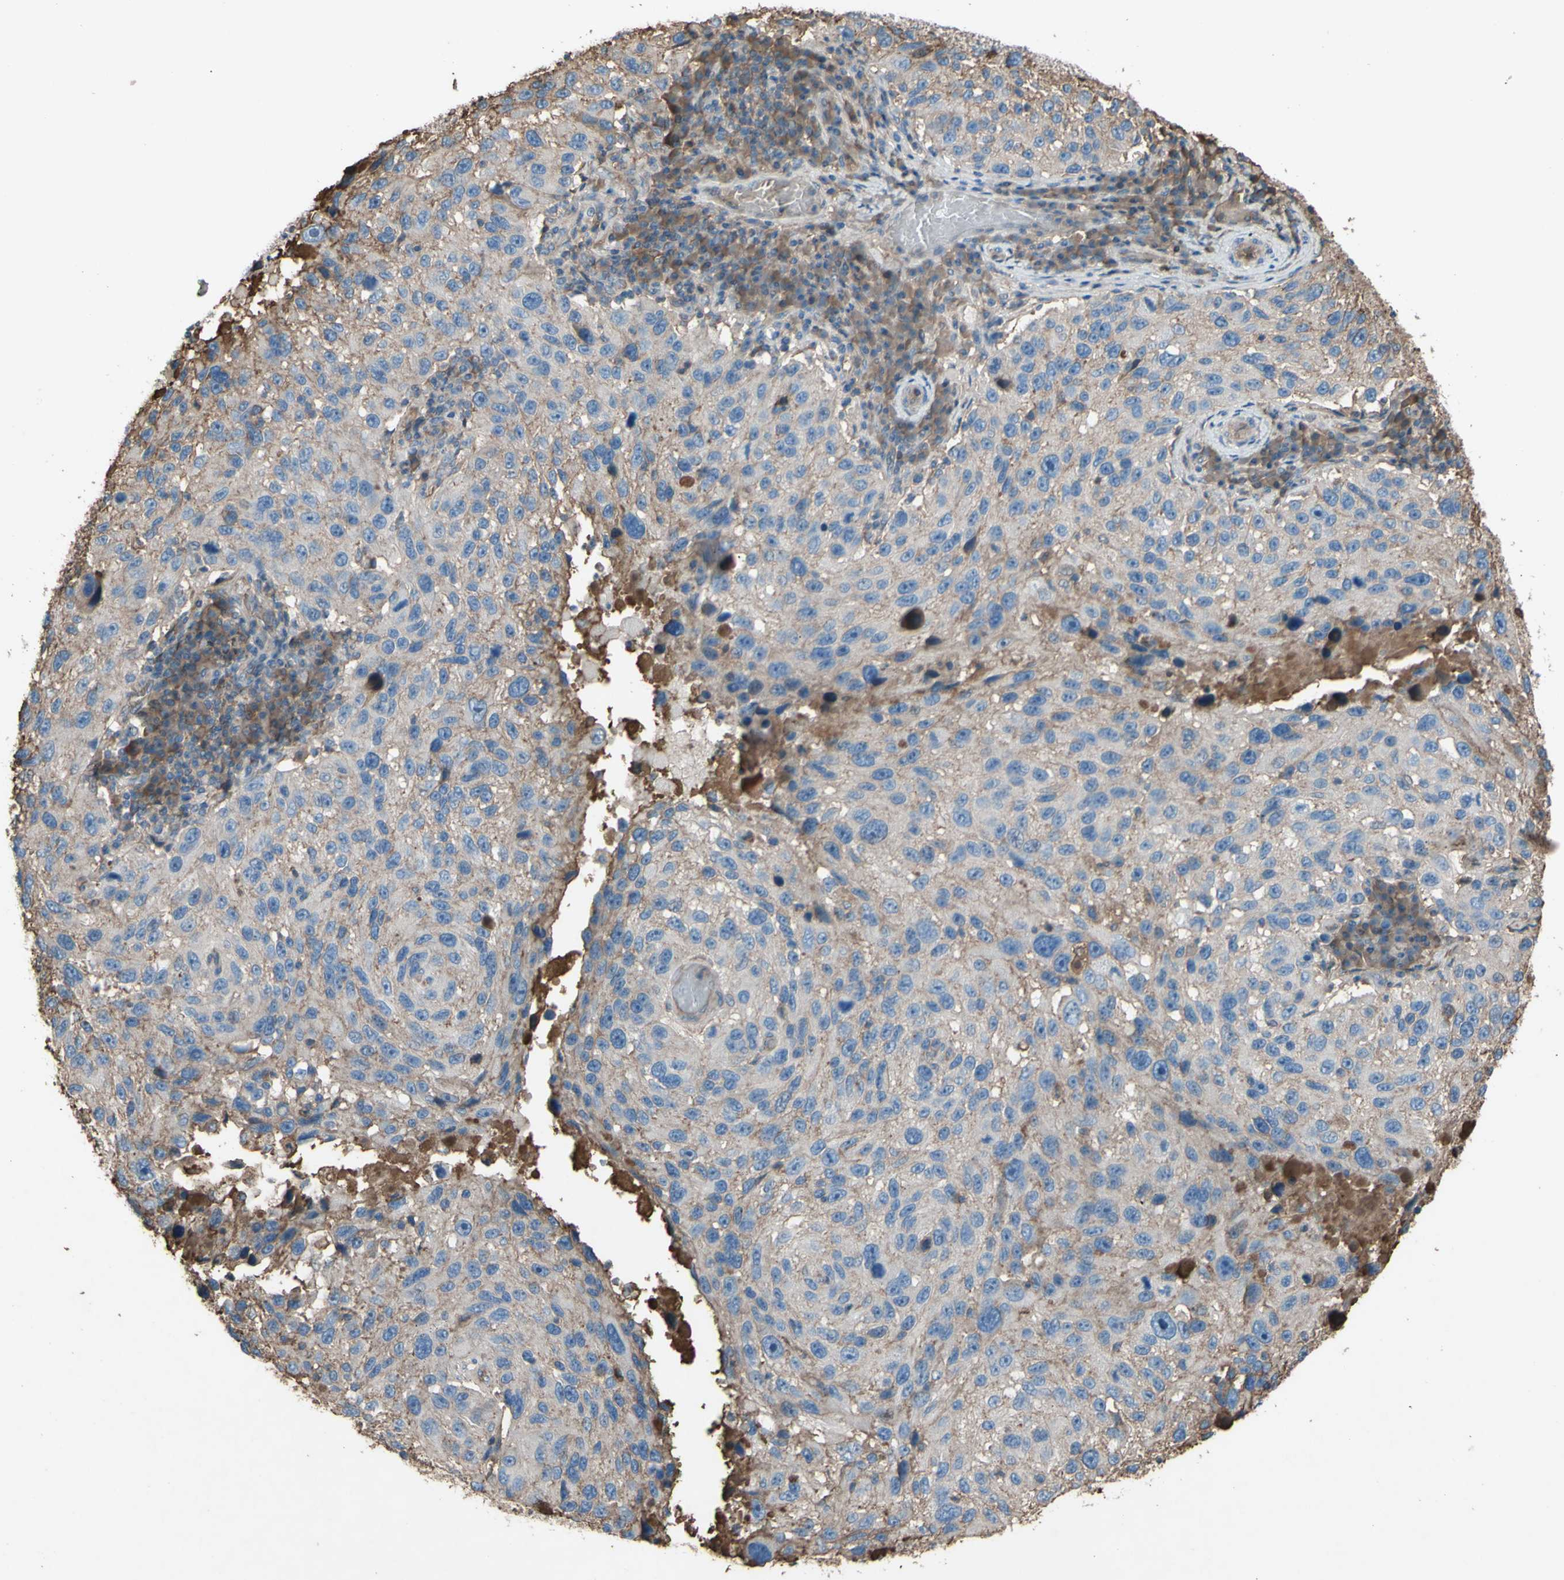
{"staining": {"intensity": "weak", "quantity": ">75%", "location": "cytoplasmic/membranous"}, "tissue": "melanoma", "cell_type": "Tumor cells", "image_type": "cancer", "snomed": [{"axis": "morphology", "description": "Malignant melanoma, NOS"}, {"axis": "topography", "description": "Skin"}], "caption": "IHC micrograph of neoplastic tissue: human melanoma stained using immunohistochemistry (IHC) demonstrates low levels of weak protein expression localized specifically in the cytoplasmic/membranous of tumor cells, appearing as a cytoplasmic/membranous brown color.", "gene": "PTGDS", "patient": {"sex": "male", "age": 53}}